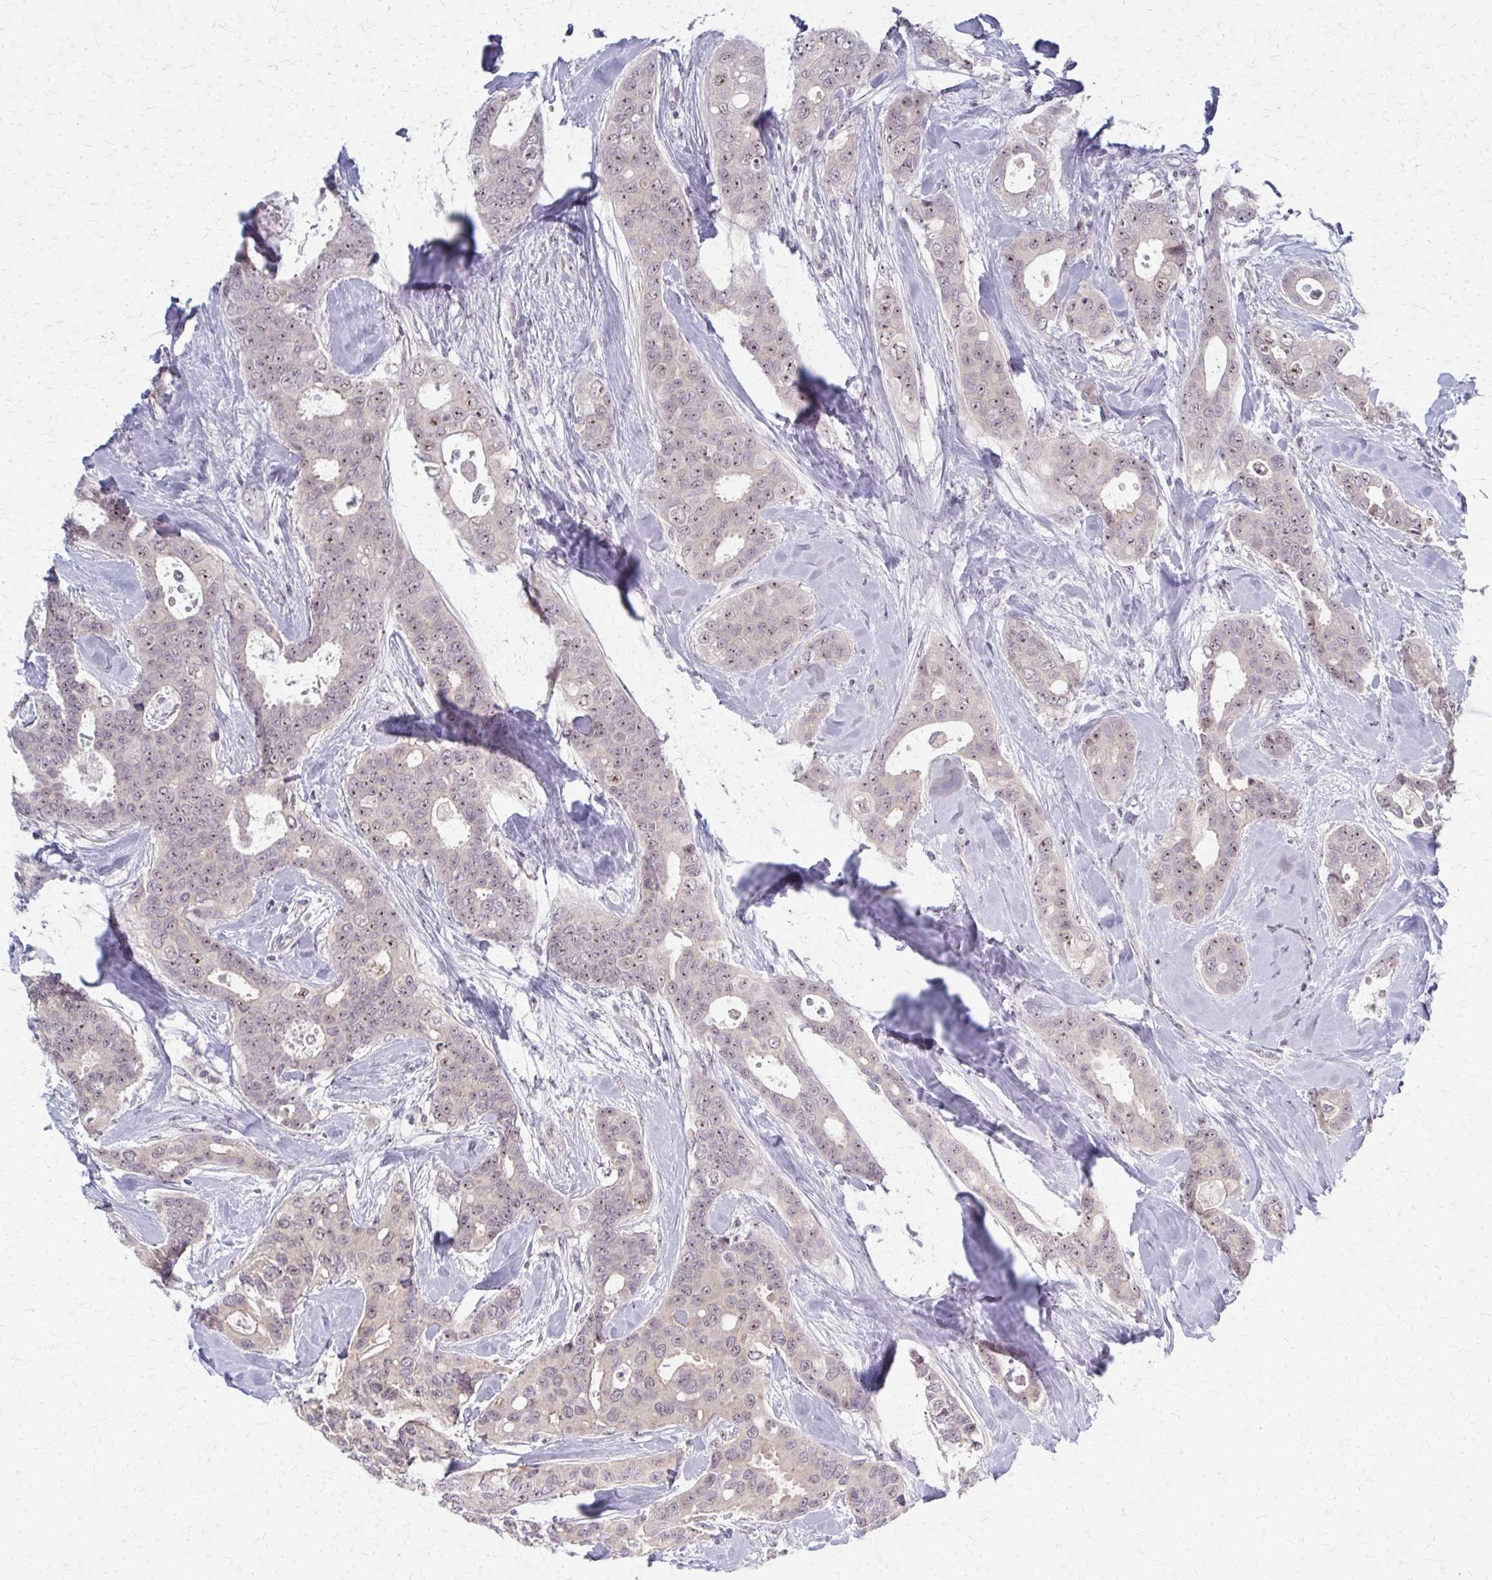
{"staining": {"intensity": "weak", "quantity": "25%-75%", "location": "nuclear"}, "tissue": "breast cancer", "cell_type": "Tumor cells", "image_type": "cancer", "snomed": [{"axis": "morphology", "description": "Duct carcinoma"}, {"axis": "topography", "description": "Breast"}], "caption": "Weak nuclear expression for a protein is seen in about 25%-75% of tumor cells of invasive ductal carcinoma (breast) using immunohistochemistry (IHC).", "gene": "NUDT16", "patient": {"sex": "female", "age": 45}}